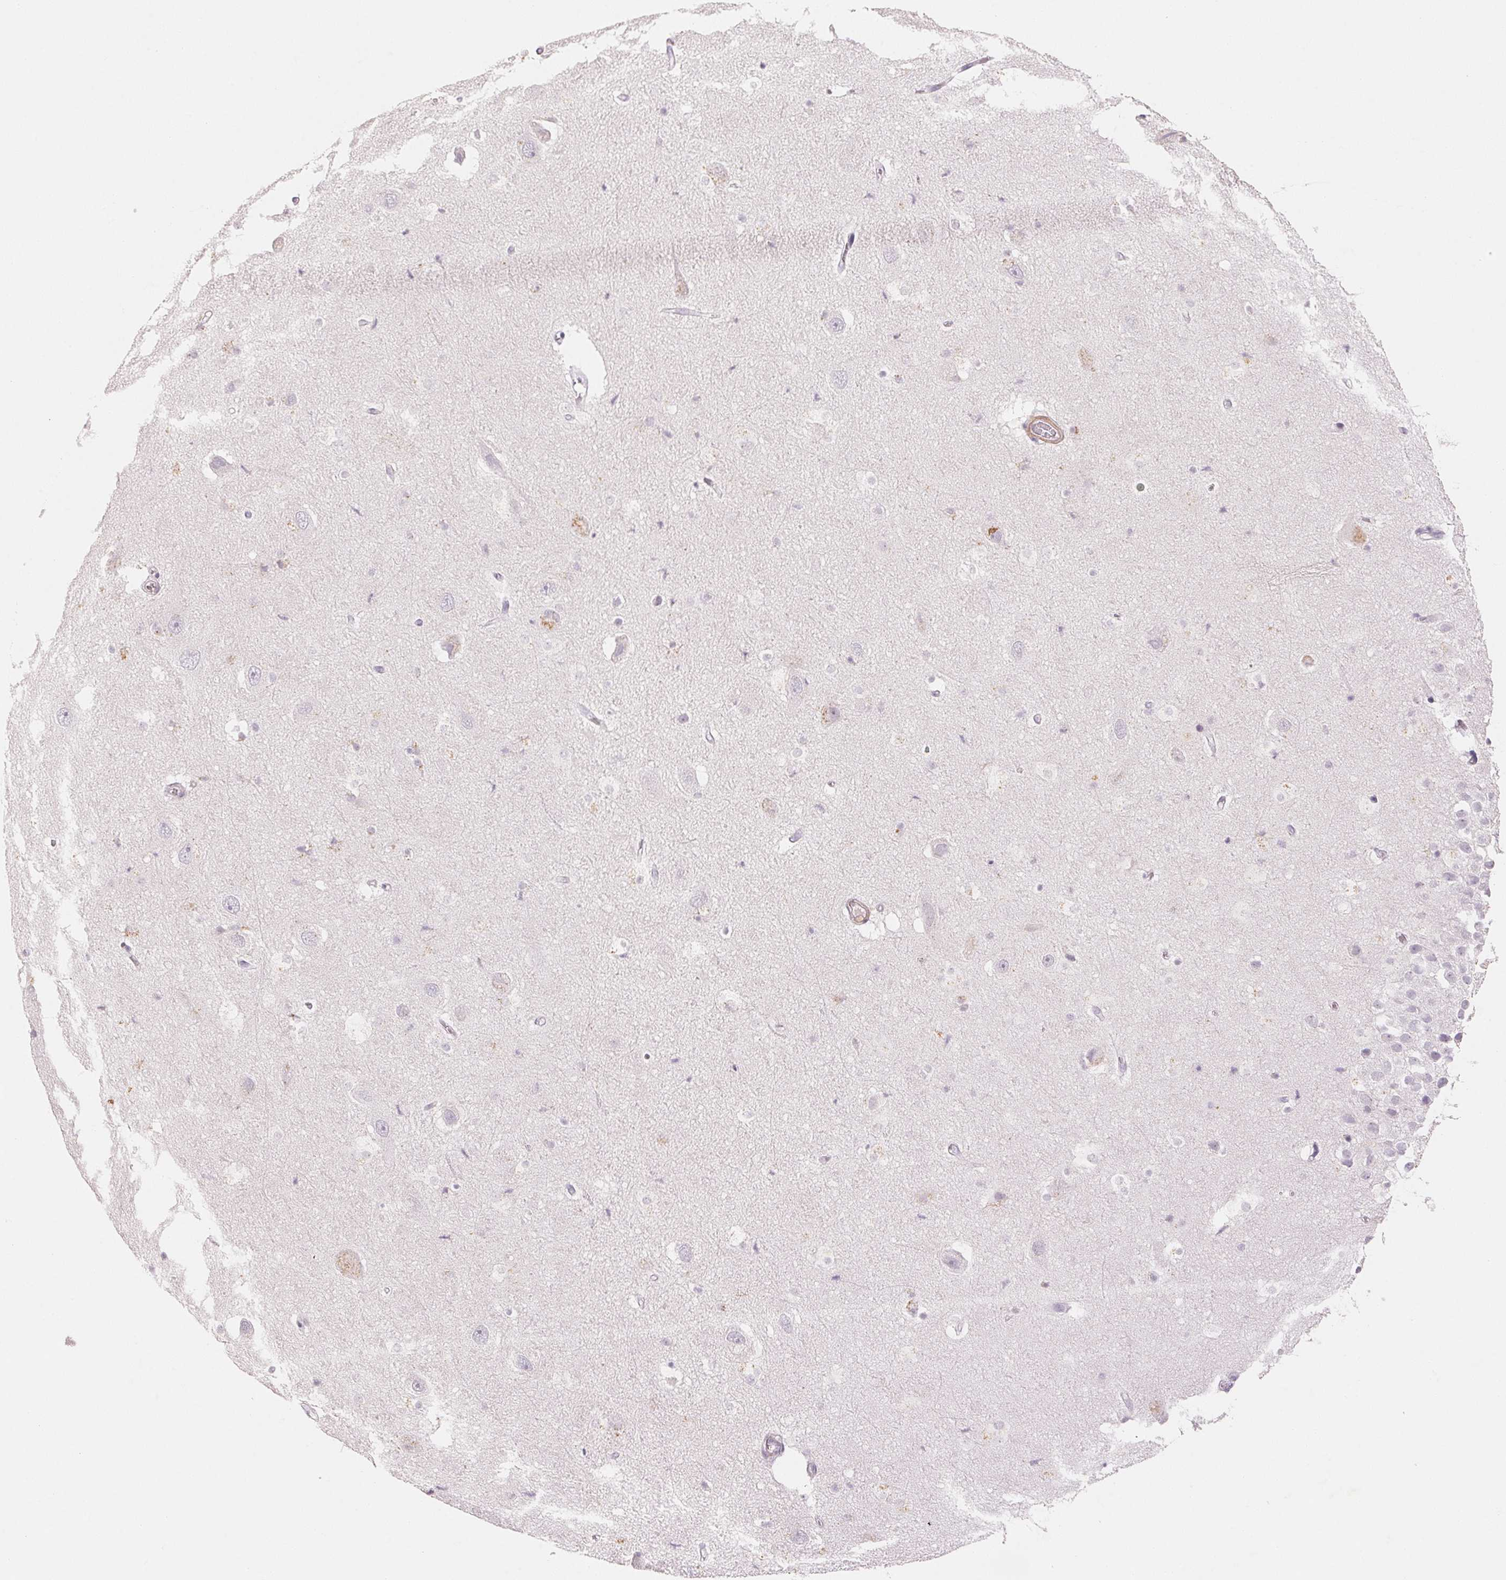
{"staining": {"intensity": "negative", "quantity": "none", "location": "none"}, "tissue": "hippocampus", "cell_type": "Glial cells", "image_type": "normal", "snomed": [{"axis": "morphology", "description": "Normal tissue, NOS"}, {"axis": "topography", "description": "Hippocampus"}], "caption": "A high-resolution image shows immunohistochemistry (IHC) staining of normal hippocampus, which demonstrates no significant staining in glial cells. (DAB (3,3'-diaminobenzidine) immunohistochemistry, high magnification).", "gene": "SMTN", "patient": {"sex": "male", "age": 26}}